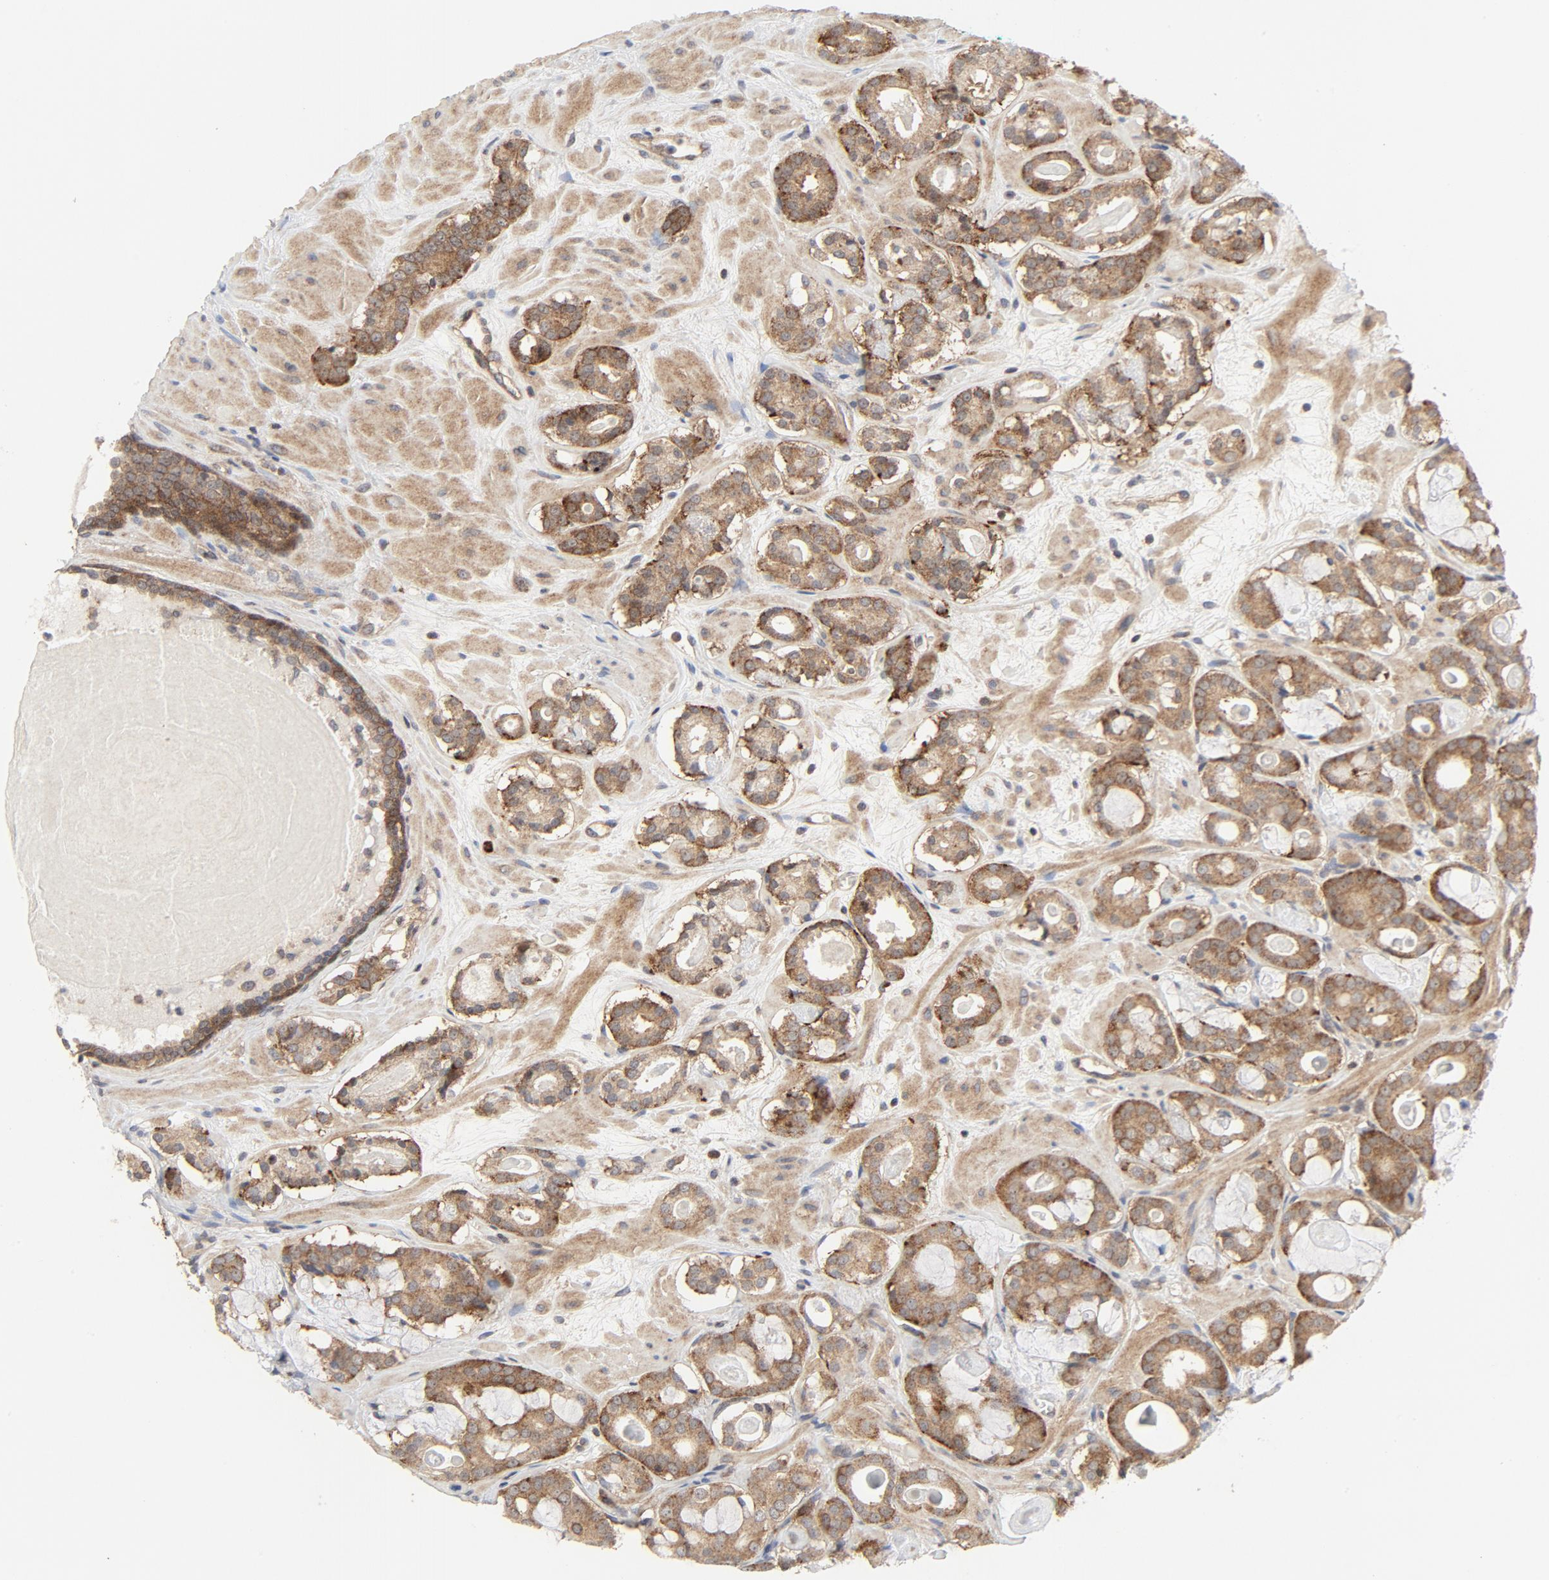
{"staining": {"intensity": "moderate", "quantity": ">75%", "location": "cytoplasmic/membranous"}, "tissue": "prostate cancer", "cell_type": "Tumor cells", "image_type": "cancer", "snomed": [{"axis": "morphology", "description": "Adenocarcinoma, Low grade"}, {"axis": "topography", "description": "Prostate"}], "caption": "Protein expression analysis of human adenocarcinoma (low-grade) (prostate) reveals moderate cytoplasmic/membranous staining in about >75% of tumor cells. The protein is stained brown, and the nuclei are stained in blue (DAB IHC with brightfield microscopy, high magnification).", "gene": "MAP2K7", "patient": {"sex": "male", "age": 57}}